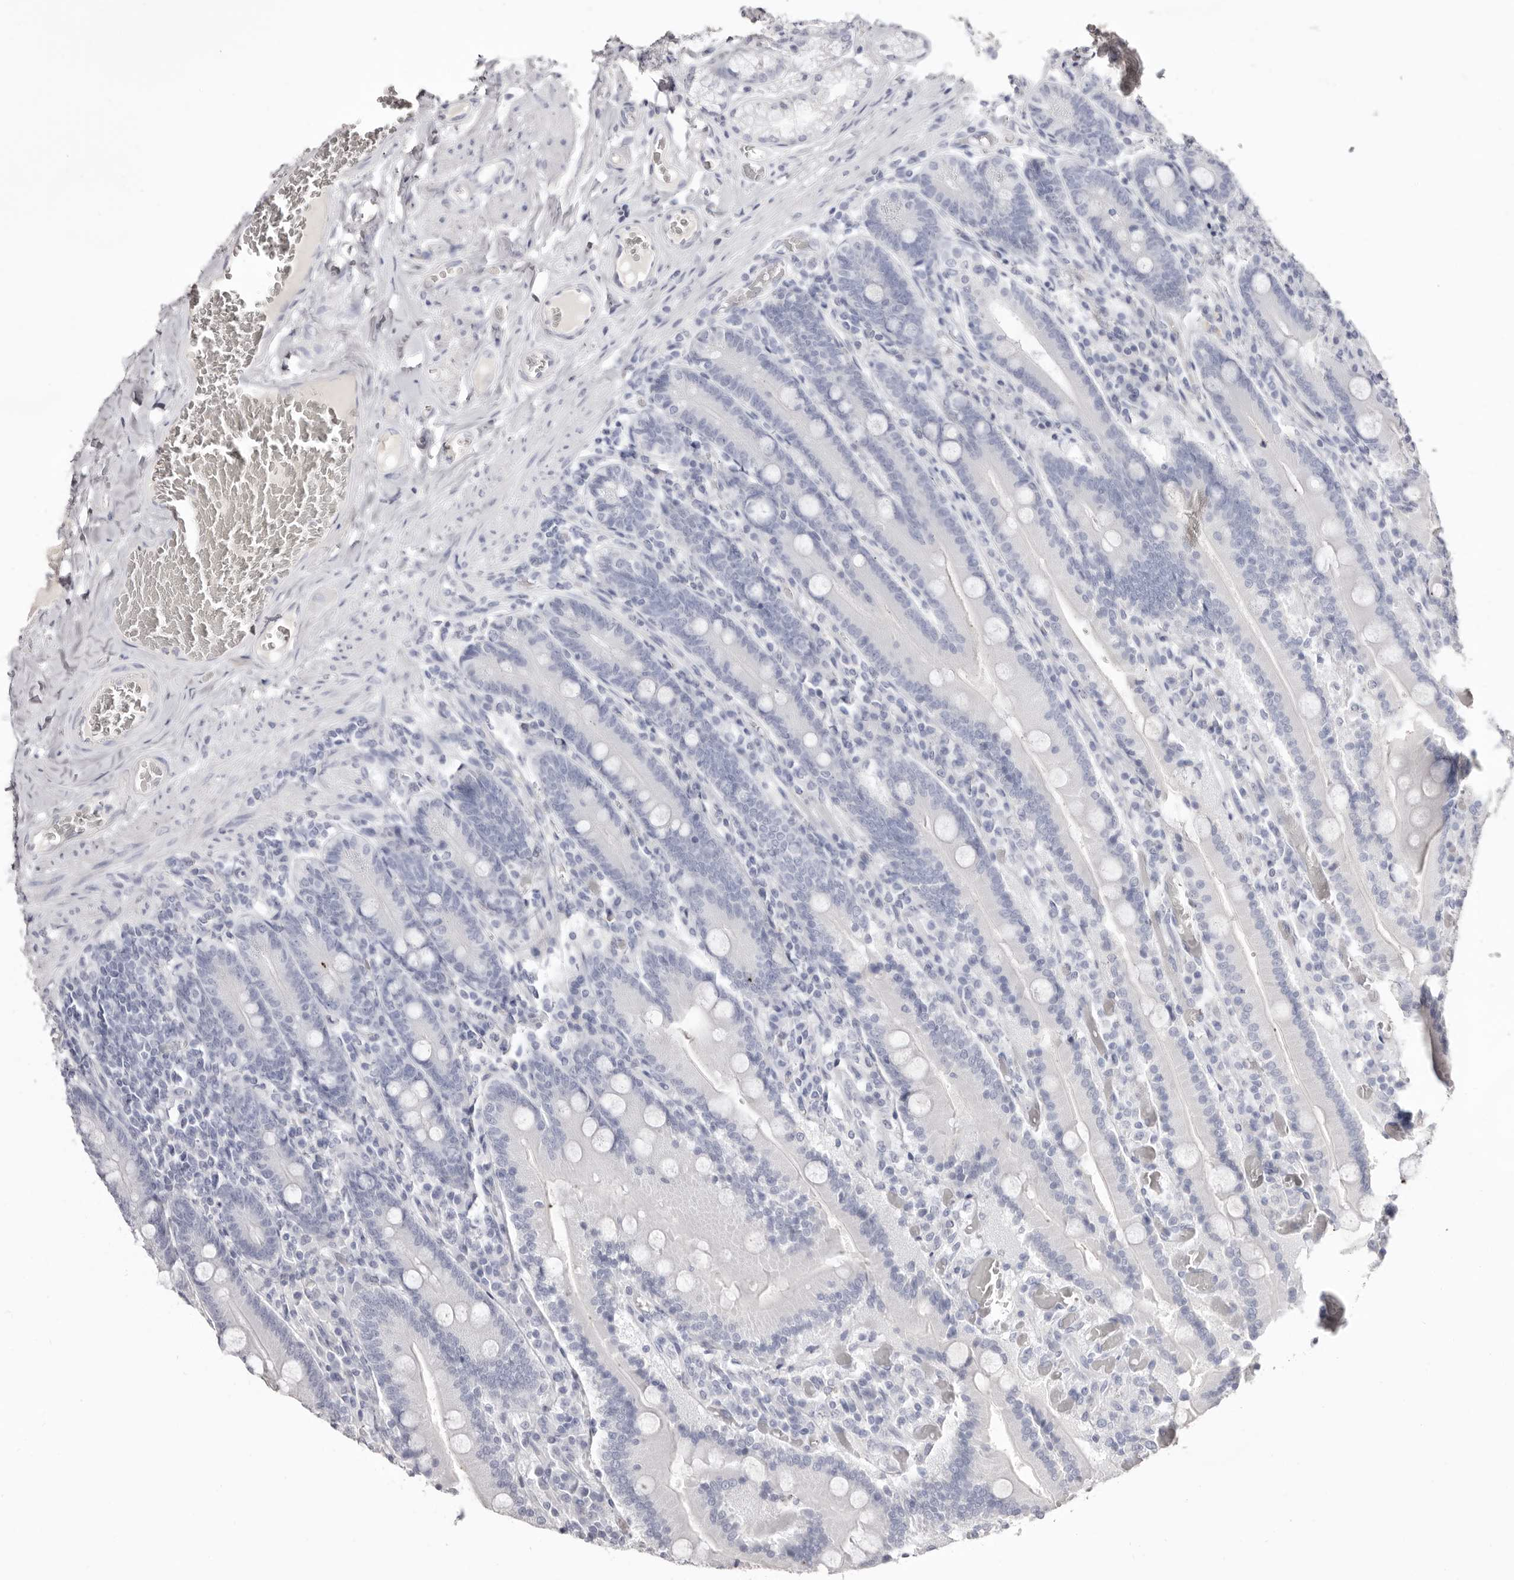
{"staining": {"intensity": "negative", "quantity": "none", "location": "none"}, "tissue": "duodenum", "cell_type": "Glandular cells", "image_type": "normal", "snomed": [{"axis": "morphology", "description": "Normal tissue, NOS"}, {"axis": "topography", "description": "Duodenum"}], "caption": "Immunohistochemistry photomicrograph of normal duodenum: human duodenum stained with DAB demonstrates no significant protein expression in glandular cells. (DAB (3,3'-diaminobenzidine) immunohistochemistry (IHC) visualized using brightfield microscopy, high magnification).", "gene": "LPO", "patient": {"sex": "female", "age": 62}}